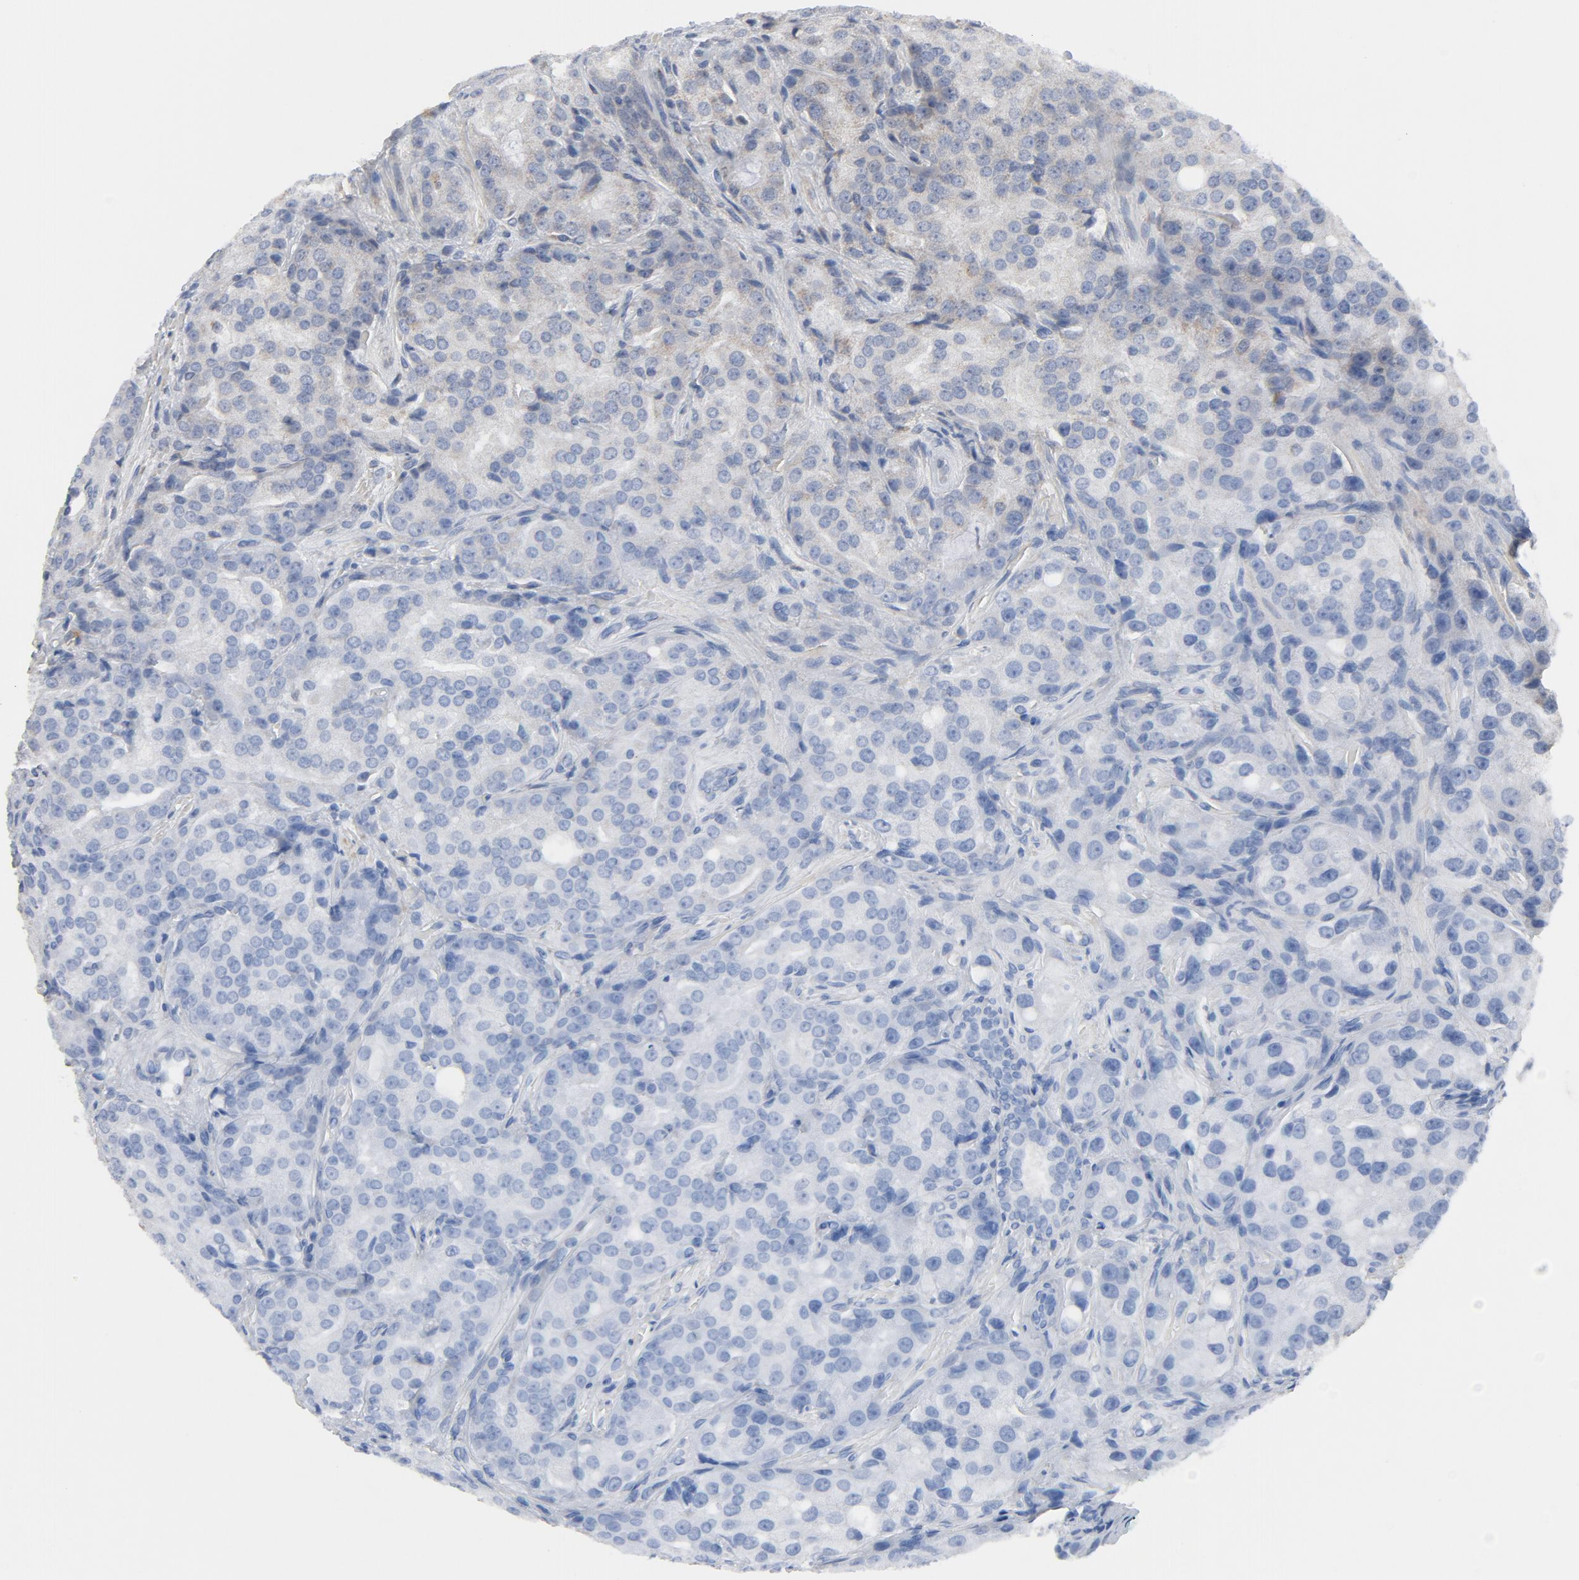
{"staining": {"intensity": "weak", "quantity": "25%-75%", "location": "cytoplasmic/membranous"}, "tissue": "prostate cancer", "cell_type": "Tumor cells", "image_type": "cancer", "snomed": [{"axis": "morphology", "description": "Adenocarcinoma, High grade"}, {"axis": "topography", "description": "Prostate"}], "caption": "Prostate adenocarcinoma (high-grade) tissue exhibits weak cytoplasmic/membranous expression in about 25%-75% of tumor cells, visualized by immunohistochemistry.", "gene": "C14orf119", "patient": {"sex": "male", "age": 72}}